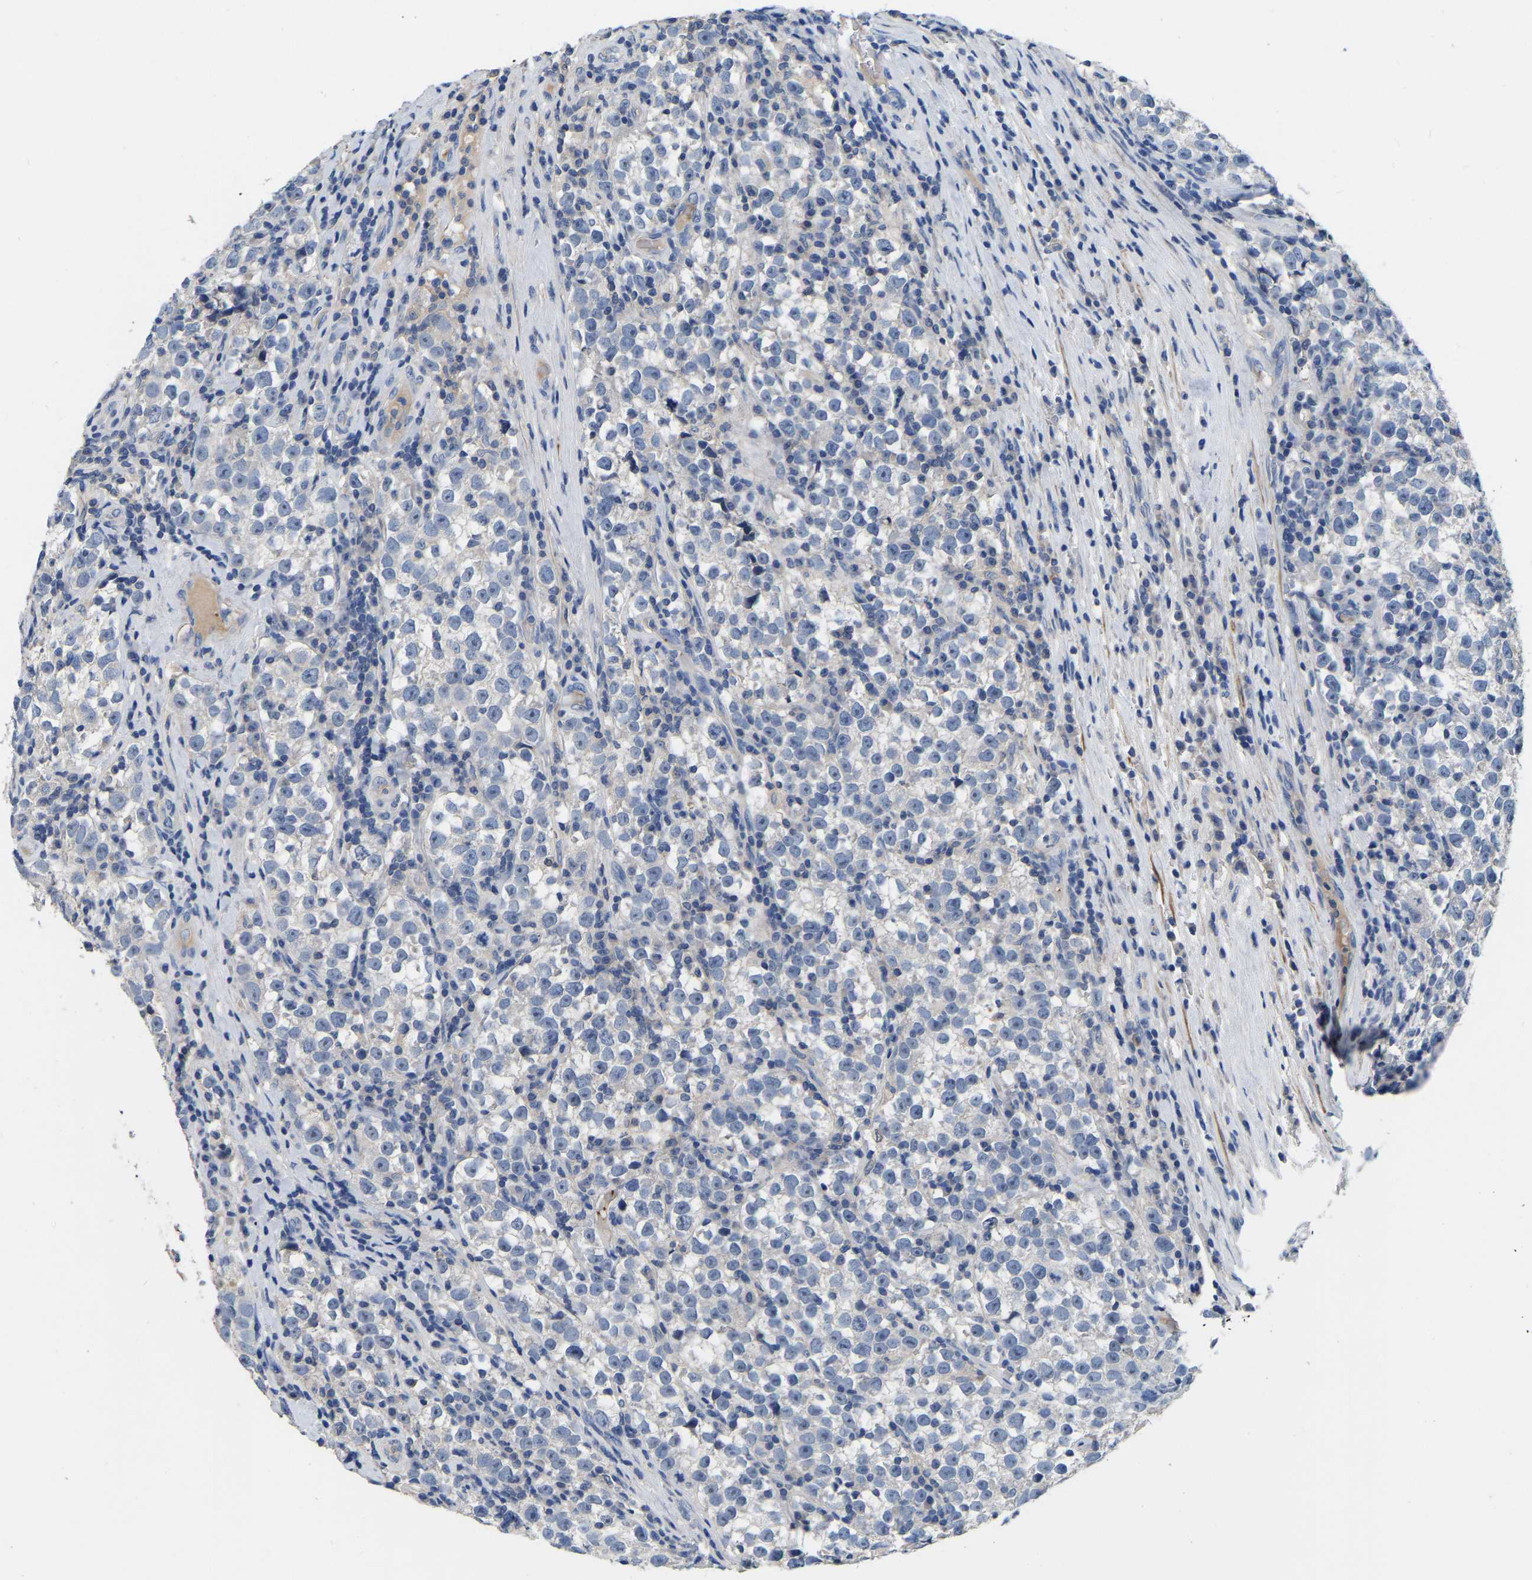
{"staining": {"intensity": "negative", "quantity": "none", "location": "none"}, "tissue": "testis cancer", "cell_type": "Tumor cells", "image_type": "cancer", "snomed": [{"axis": "morphology", "description": "Normal tissue, NOS"}, {"axis": "morphology", "description": "Seminoma, NOS"}, {"axis": "topography", "description": "Testis"}], "caption": "A histopathology image of testis cancer stained for a protein reveals no brown staining in tumor cells. (DAB (3,3'-diaminobenzidine) IHC visualized using brightfield microscopy, high magnification).", "gene": "RAB27B", "patient": {"sex": "male", "age": 43}}